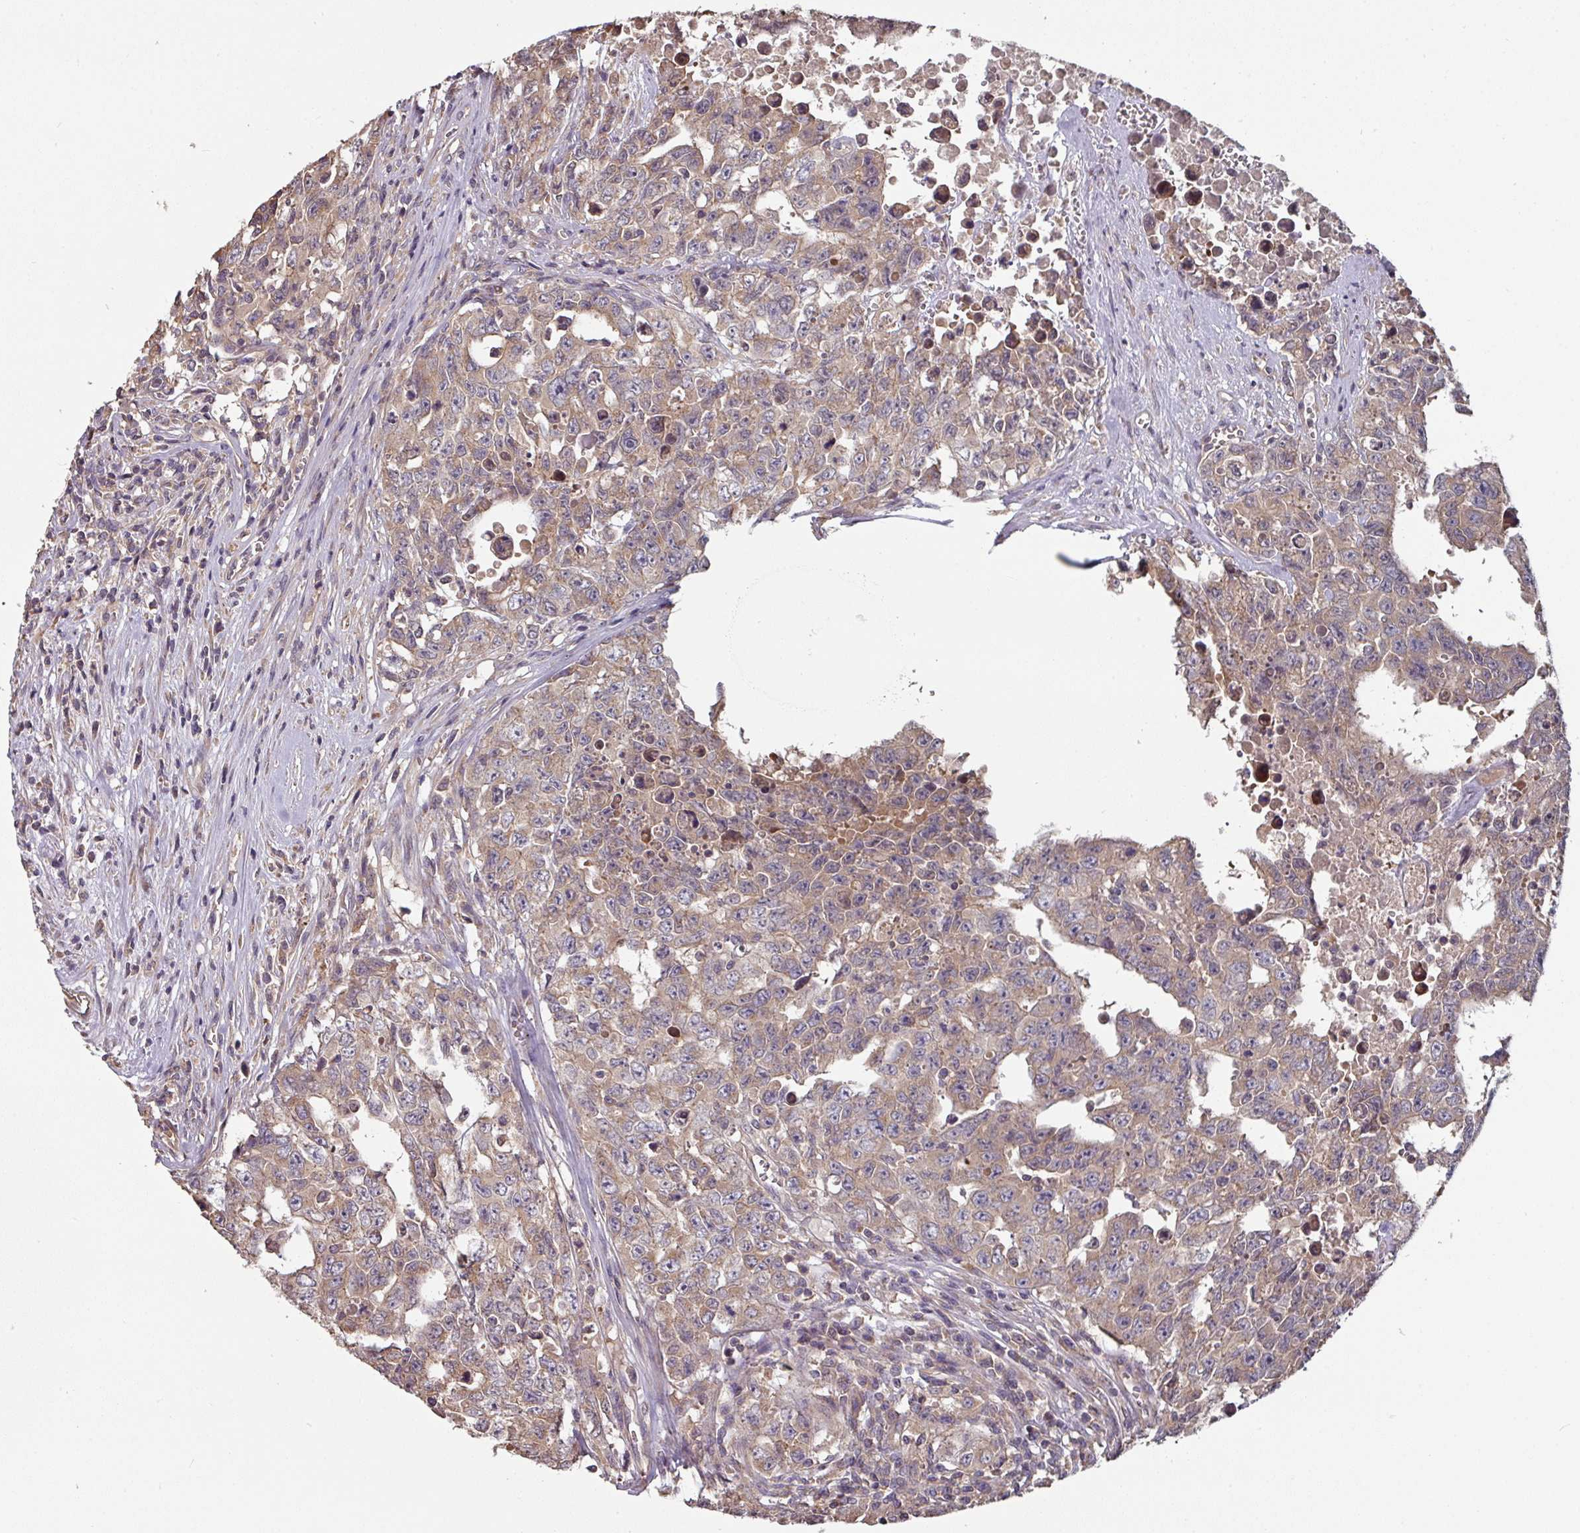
{"staining": {"intensity": "weak", "quantity": ">75%", "location": "cytoplasmic/membranous"}, "tissue": "testis cancer", "cell_type": "Tumor cells", "image_type": "cancer", "snomed": [{"axis": "morphology", "description": "Carcinoma, Embryonal, NOS"}, {"axis": "topography", "description": "Testis"}], "caption": "A high-resolution photomicrograph shows immunohistochemistry (IHC) staining of testis cancer (embryonal carcinoma), which displays weak cytoplasmic/membranous positivity in about >75% of tumor cells.", "gene": "SIK1", "patient": {"sex": "male", "age": 24}}